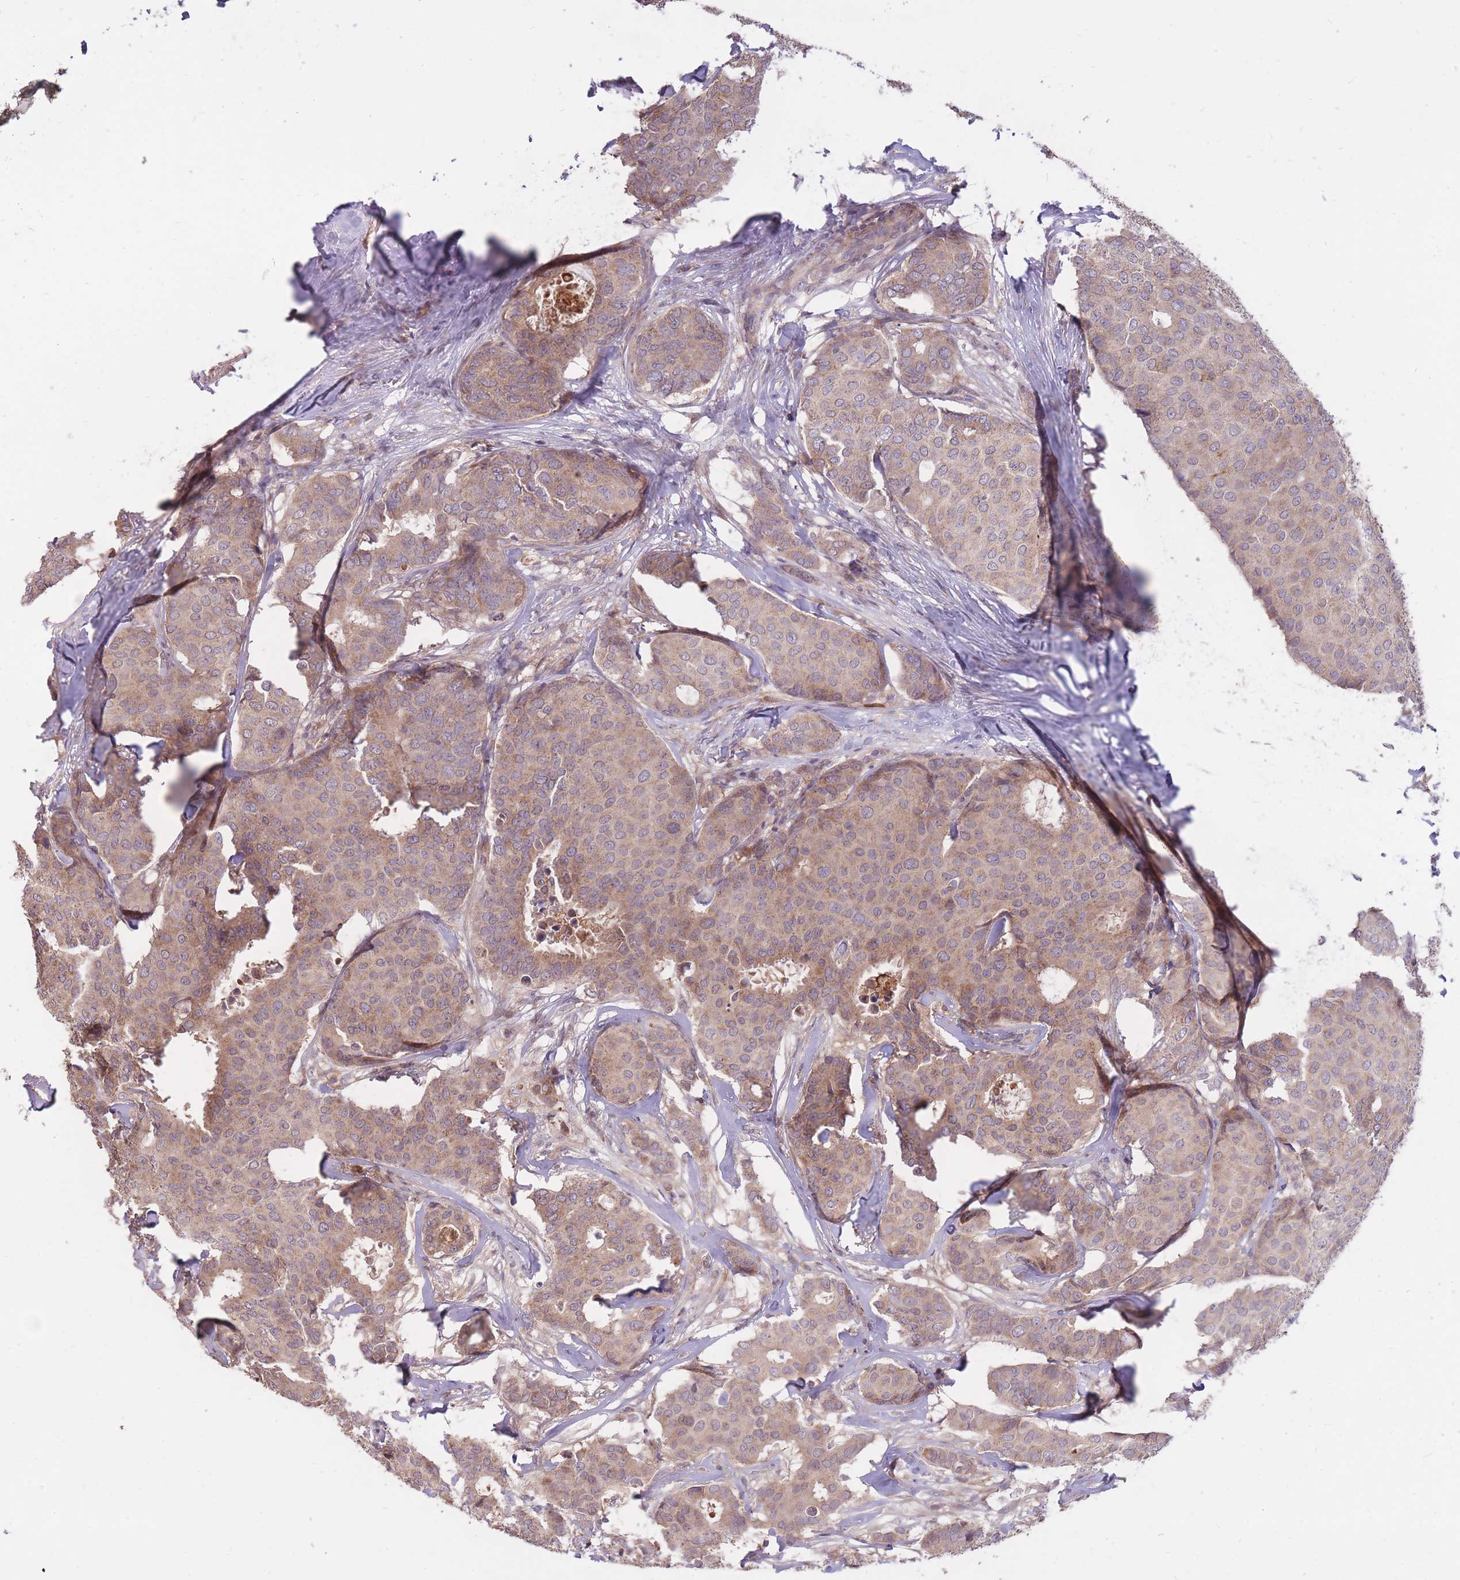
{"staining": {"intensity": "moderate", "quantity": ">75%", "location": "cytoplasmic/membranous"}, "tissue": "breast cancer", "cell_type": "Tumor cells", "image_type": "cancer", "snomed": [{"axis": "morphology", "description": "Duct carcinoma"}, {"axis": "topography", "description": "Breast"}], "caption": "Protein expression analysis of breast invasive ductal carcinoma exhibits moderate cytoplasmic/membranous positivity in about >75% of tumor cells. The staining was performed using DAB to visualize the protein expression in brown, while the nuclei were stained in blue with hematoxylin (Magnification: 20x).", "gene": "IGF2BP2", "patient": {"sex": "female", "age": 75}}